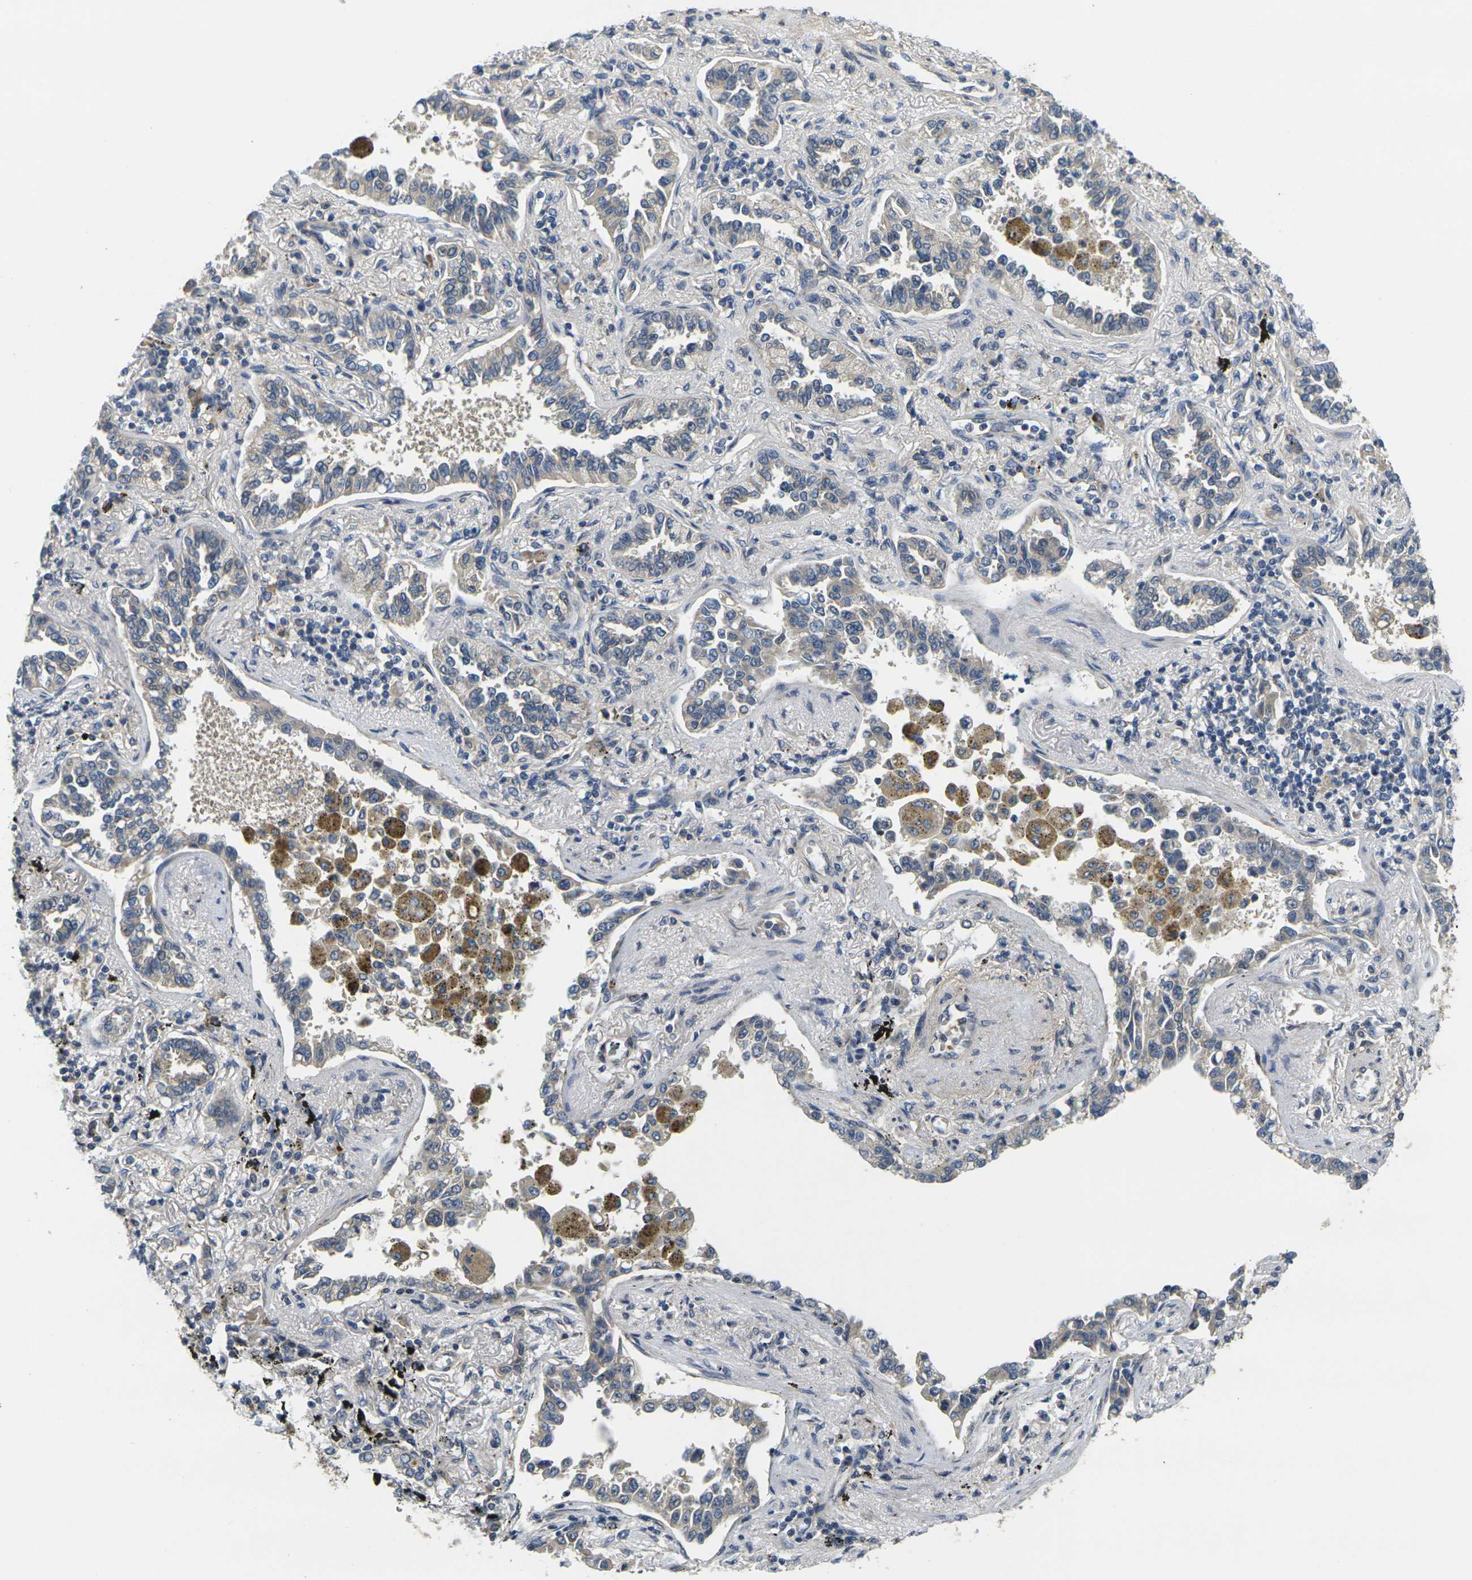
{"staining": {"intensity": "weak", "quantity": ">75%", "location": "cytoplasmic/membranous"}, "tissue": "lung cancer", "cell_type": "Tumor cells", "image_type": "cancer", "snomed": [{"axis": "morphology", "description": "Normal tissue, NOS"}, {"axis": "morphology", "description": "Adenocarcinoma, NOS"}, {"axis": "topography", "description": "Lung"}], "caption": "DAB (3,3'-diaminobenzidine) immunohistochemical staining of human adenocarcinoma (lung) demonstrates weak cytoplasmic/membranous protein positivity in about >75% of tumor cells.", "gene": "MINAR2", "patient": {"sex": "male", "age": 59}}